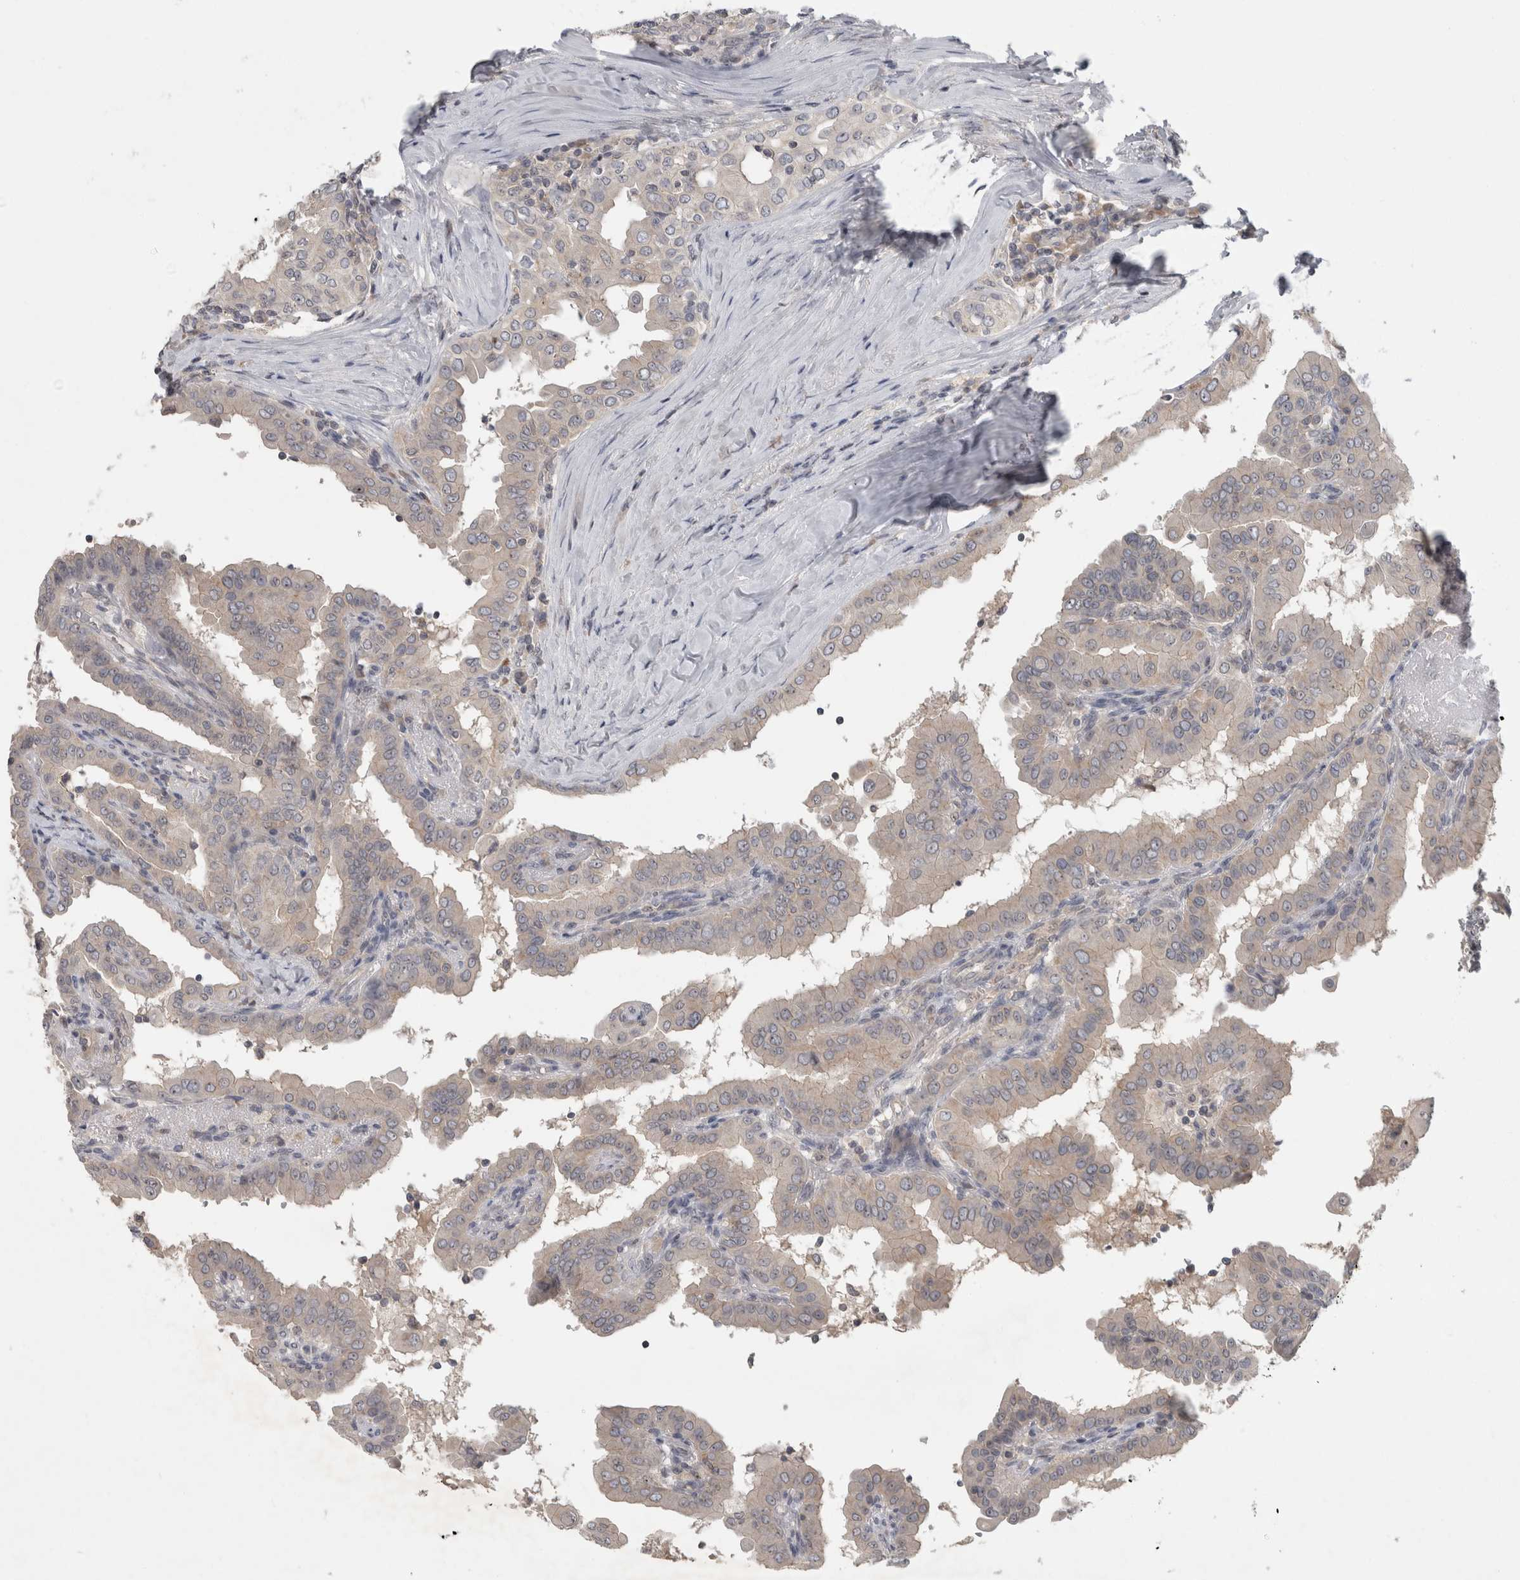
{"staining": {"intensity": "negative", "quantity": "none", "location": "none"}, "tissue": "thyroid cancer", "cell_type": "Tumor cells", "image_type": "cancer", "snomed": [{"axis": "morphology", "description": "Papillary adenocarcinoma, NOS"}, {"axis": "topography", "description": "Thyroid gland"}], "caption": "Immunohistochemical staining of human thyroid papillary adenocarcinoma demonstrates no significant staining in tumor cells. (DAB (3,3'-diaminobenzidine) immunohistochemistry (IHC) visualized using brightfield microscopy, high magnification).", "gene": "RBM28", "patient": {"sex": "male", "age": 33}}